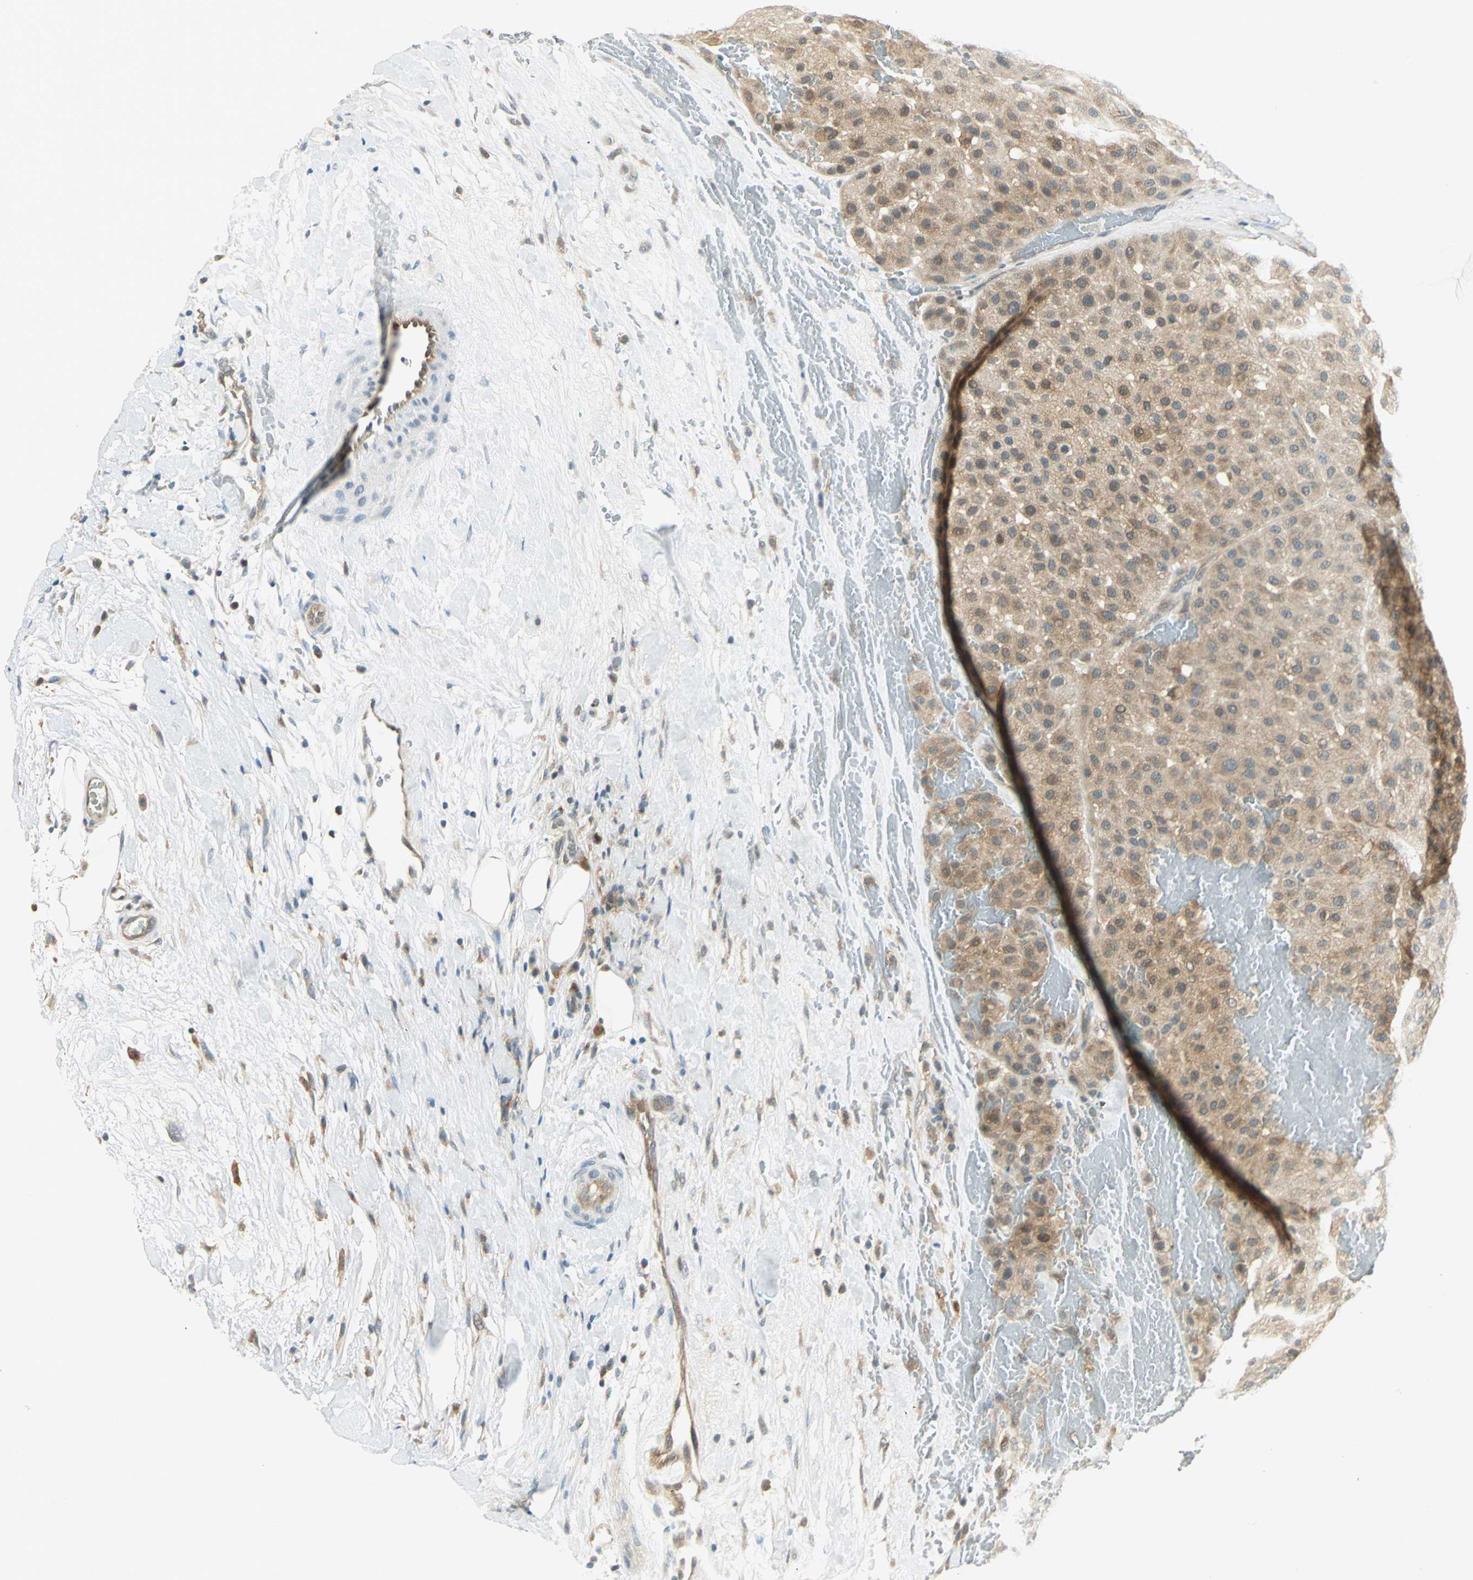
{"staining": {"intensity": "moderate", "quantity": ">75%", "location": "cytoplasmic/membranous"}, "tissue": "melanoma", "cell_type": "Tumor cells", "image_type": "cancer", "snomed": [{"axis": "morphology", "description": "Normal tissue, NOS"}, {"axis": "morphology", "description": "Malignant melanoma, Metastatic site"}, {"axis": "topography", "description": "Skin"}], "caption": "Approximately >75% of tumor cells in melanoma exhibit moderate cytoplasmic/membranous protein staining as visualized by brown immunohistochemical staining.", "gene": "FYN", "patient": {"sex": "male", "age": 41}}